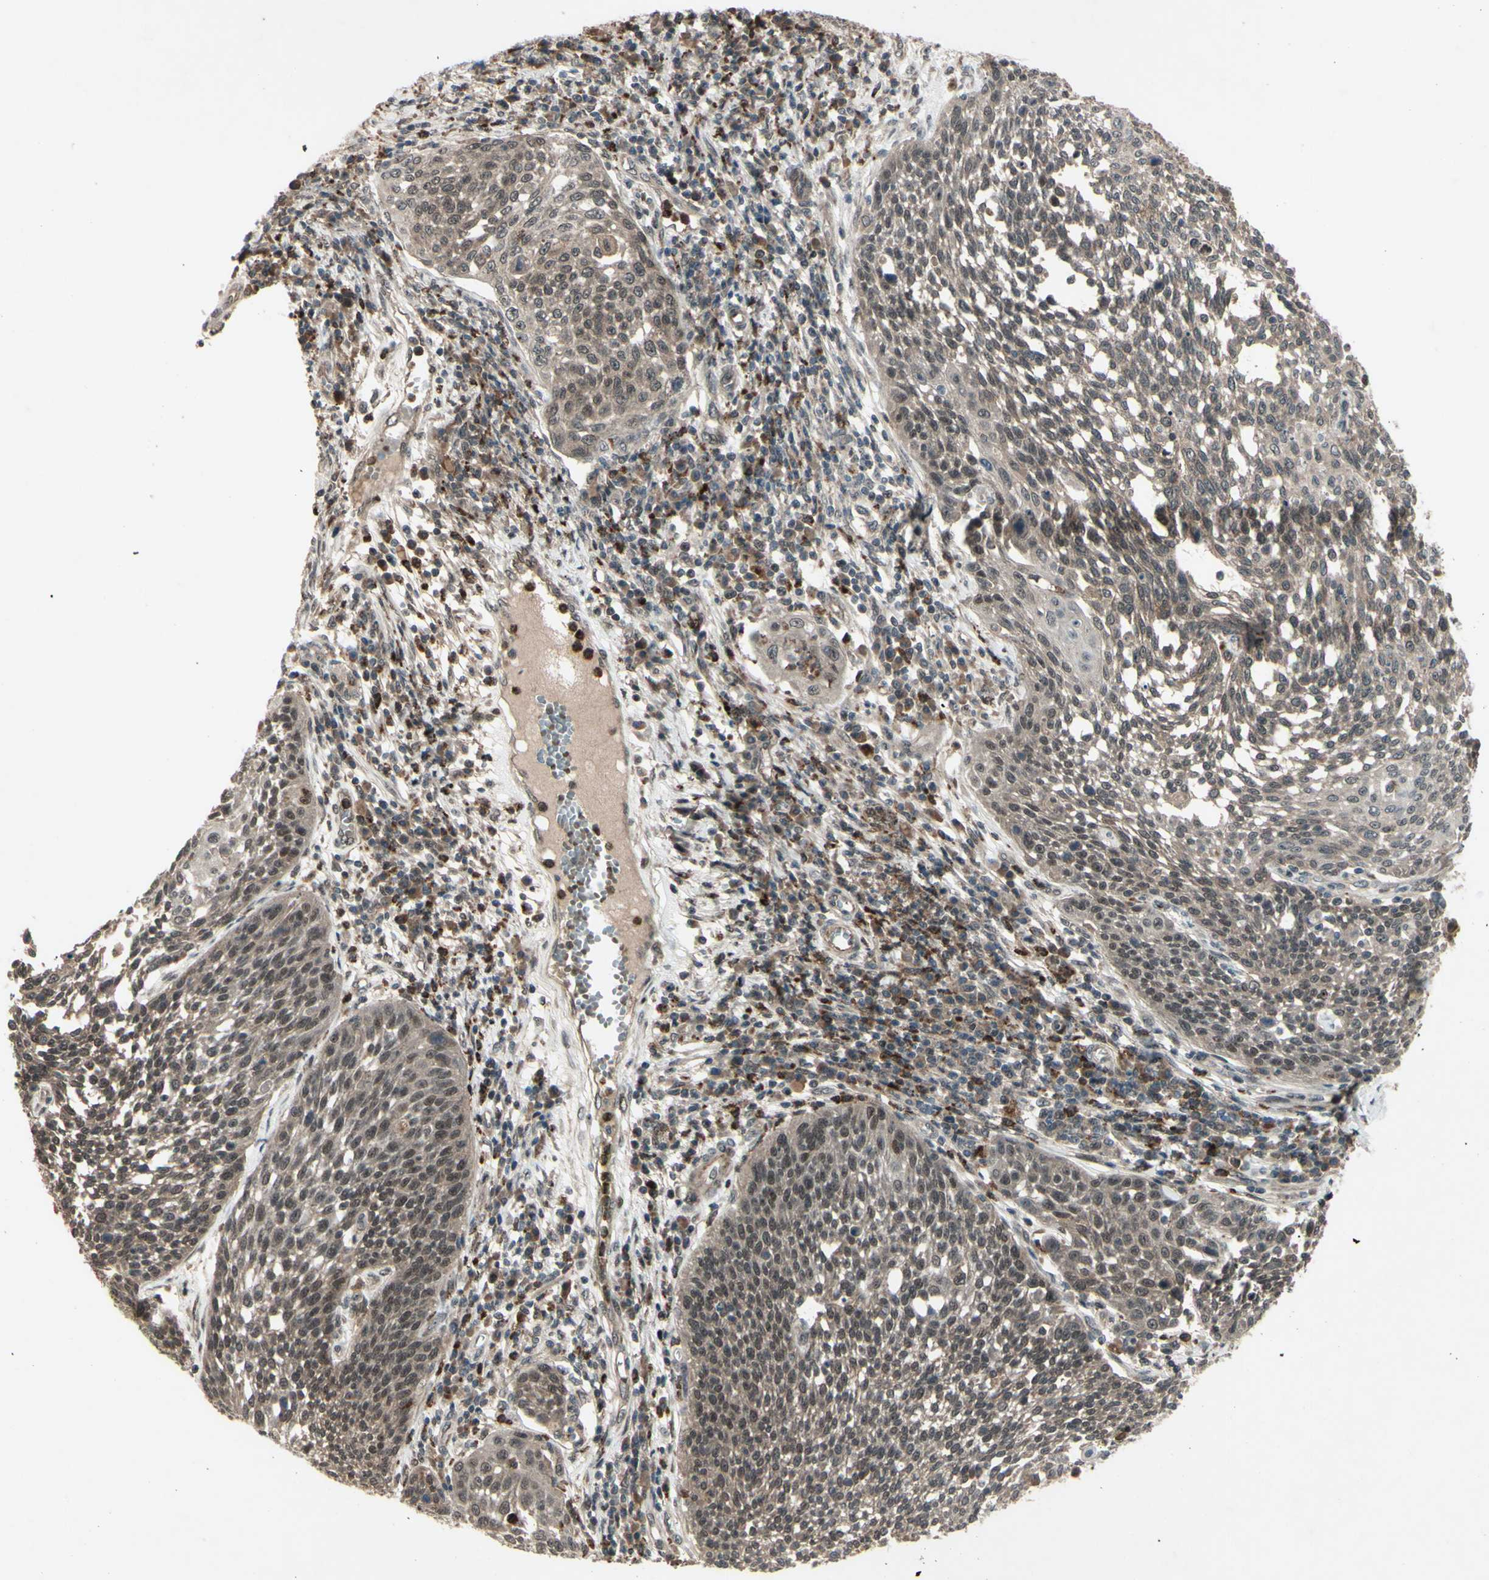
{"staining": {"intensity": "moderate", "quantity": ">75%", "location": "cytoplasmic/membranous,nuclear"}, "tissue": "cervical cancer", "cell_type": "Tumor cells", "image_type": "cancer", "snomed": [{"axis": "morphology", "description": "Squamous cell carcinoma, NOS"}, {"axis": "topography", "description": "Cervix"}], "caption": "This is a histology image of immunohistochemistry (IHC) staining of squamous cell carcinoma (cervical), which shows moderate positivity in the cytoplasmic/membranous and nuclear of tumor cells.", "gene": "MLF2", "patient": {"sex": "female", "age": 34}}